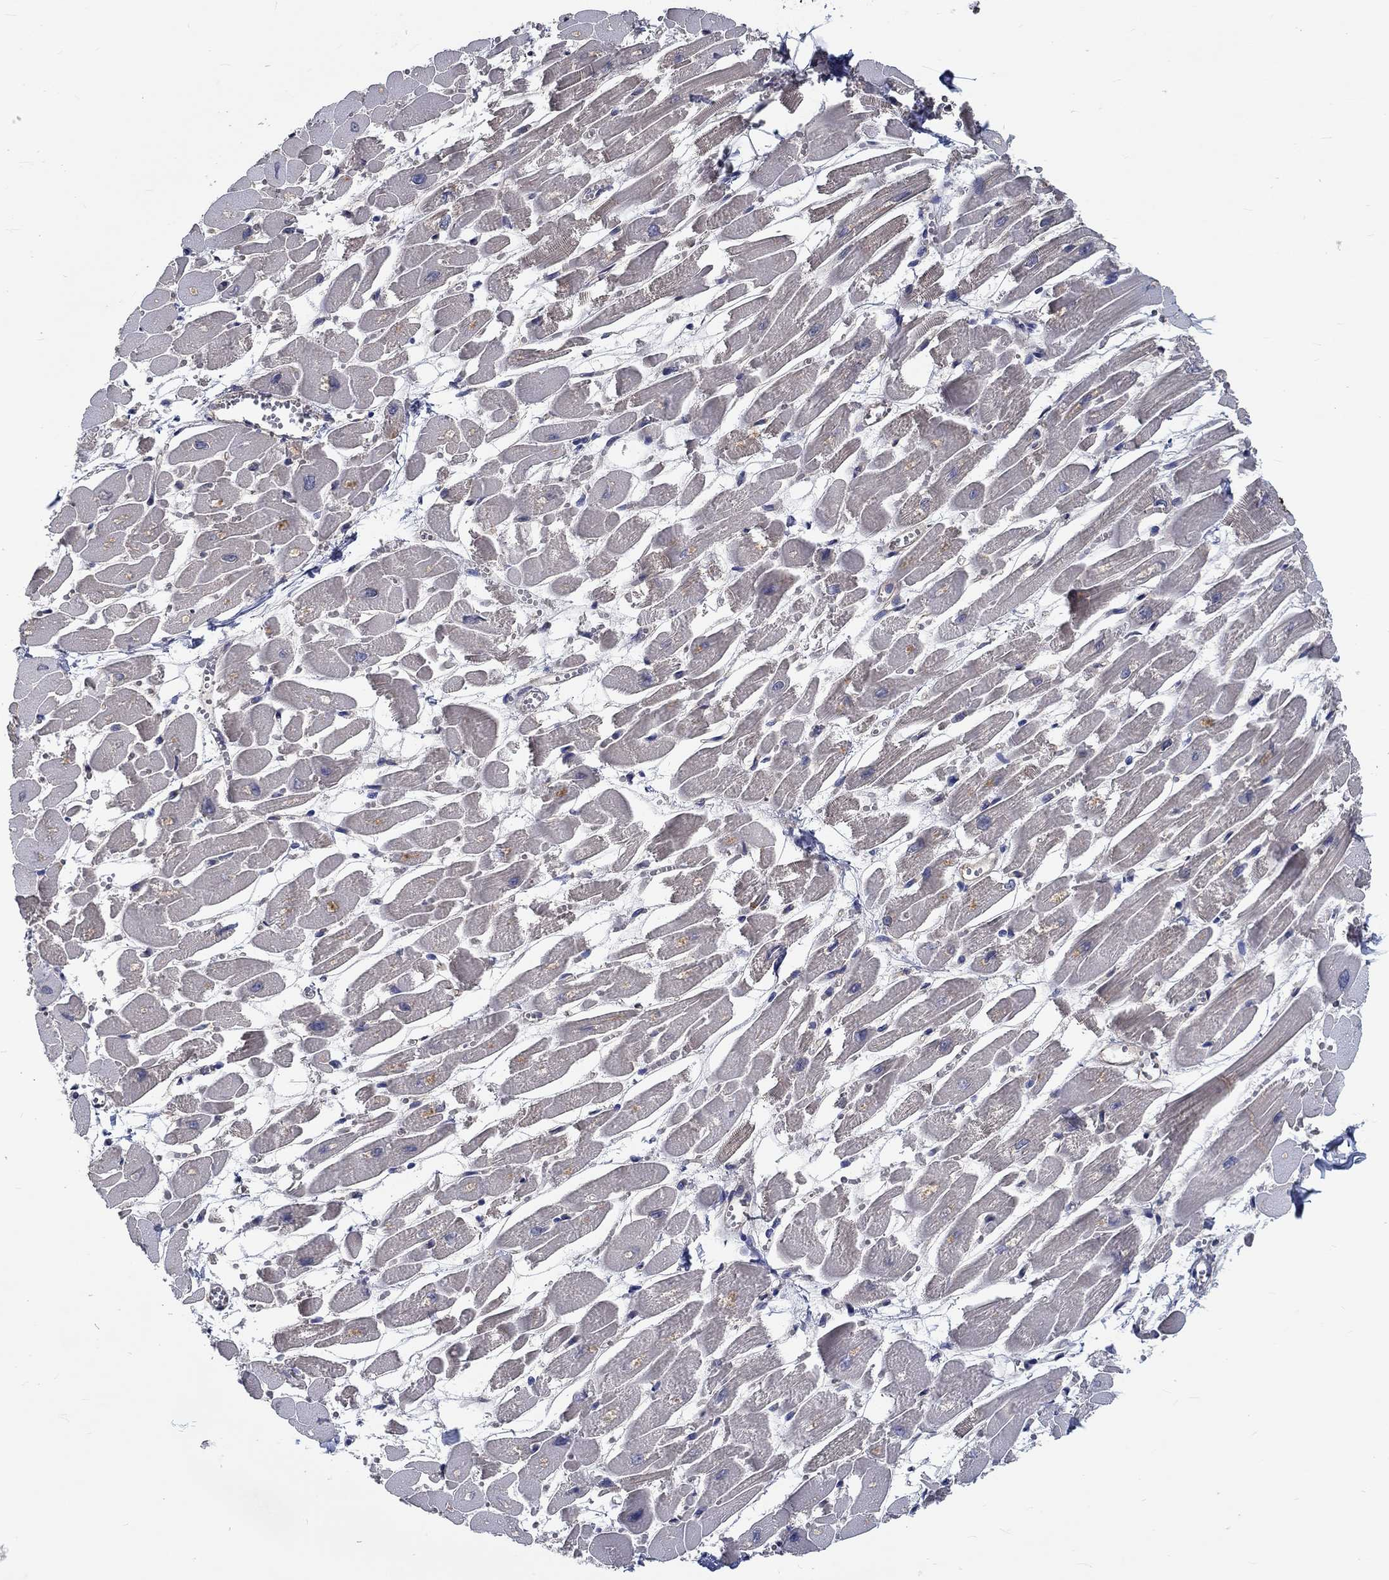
{"staining": {"intensity": "negative", "quantity": "none", "location": "none"}, "tissue": "heart muscle", "cell_type": "Cardiomyocytes", "image_type": "normal", "snomed": [{"axis": "morphology", "description": "Normal tissue, NOS"}, {"axis": "topography", "description": "Heart"}], "caption": "This is an IHC micrograph of normal human heart muscle. There is no expression in cardiomyocytes.", "gene": "MYBPC1", "patient": {"sex": "female", "age": 52}}